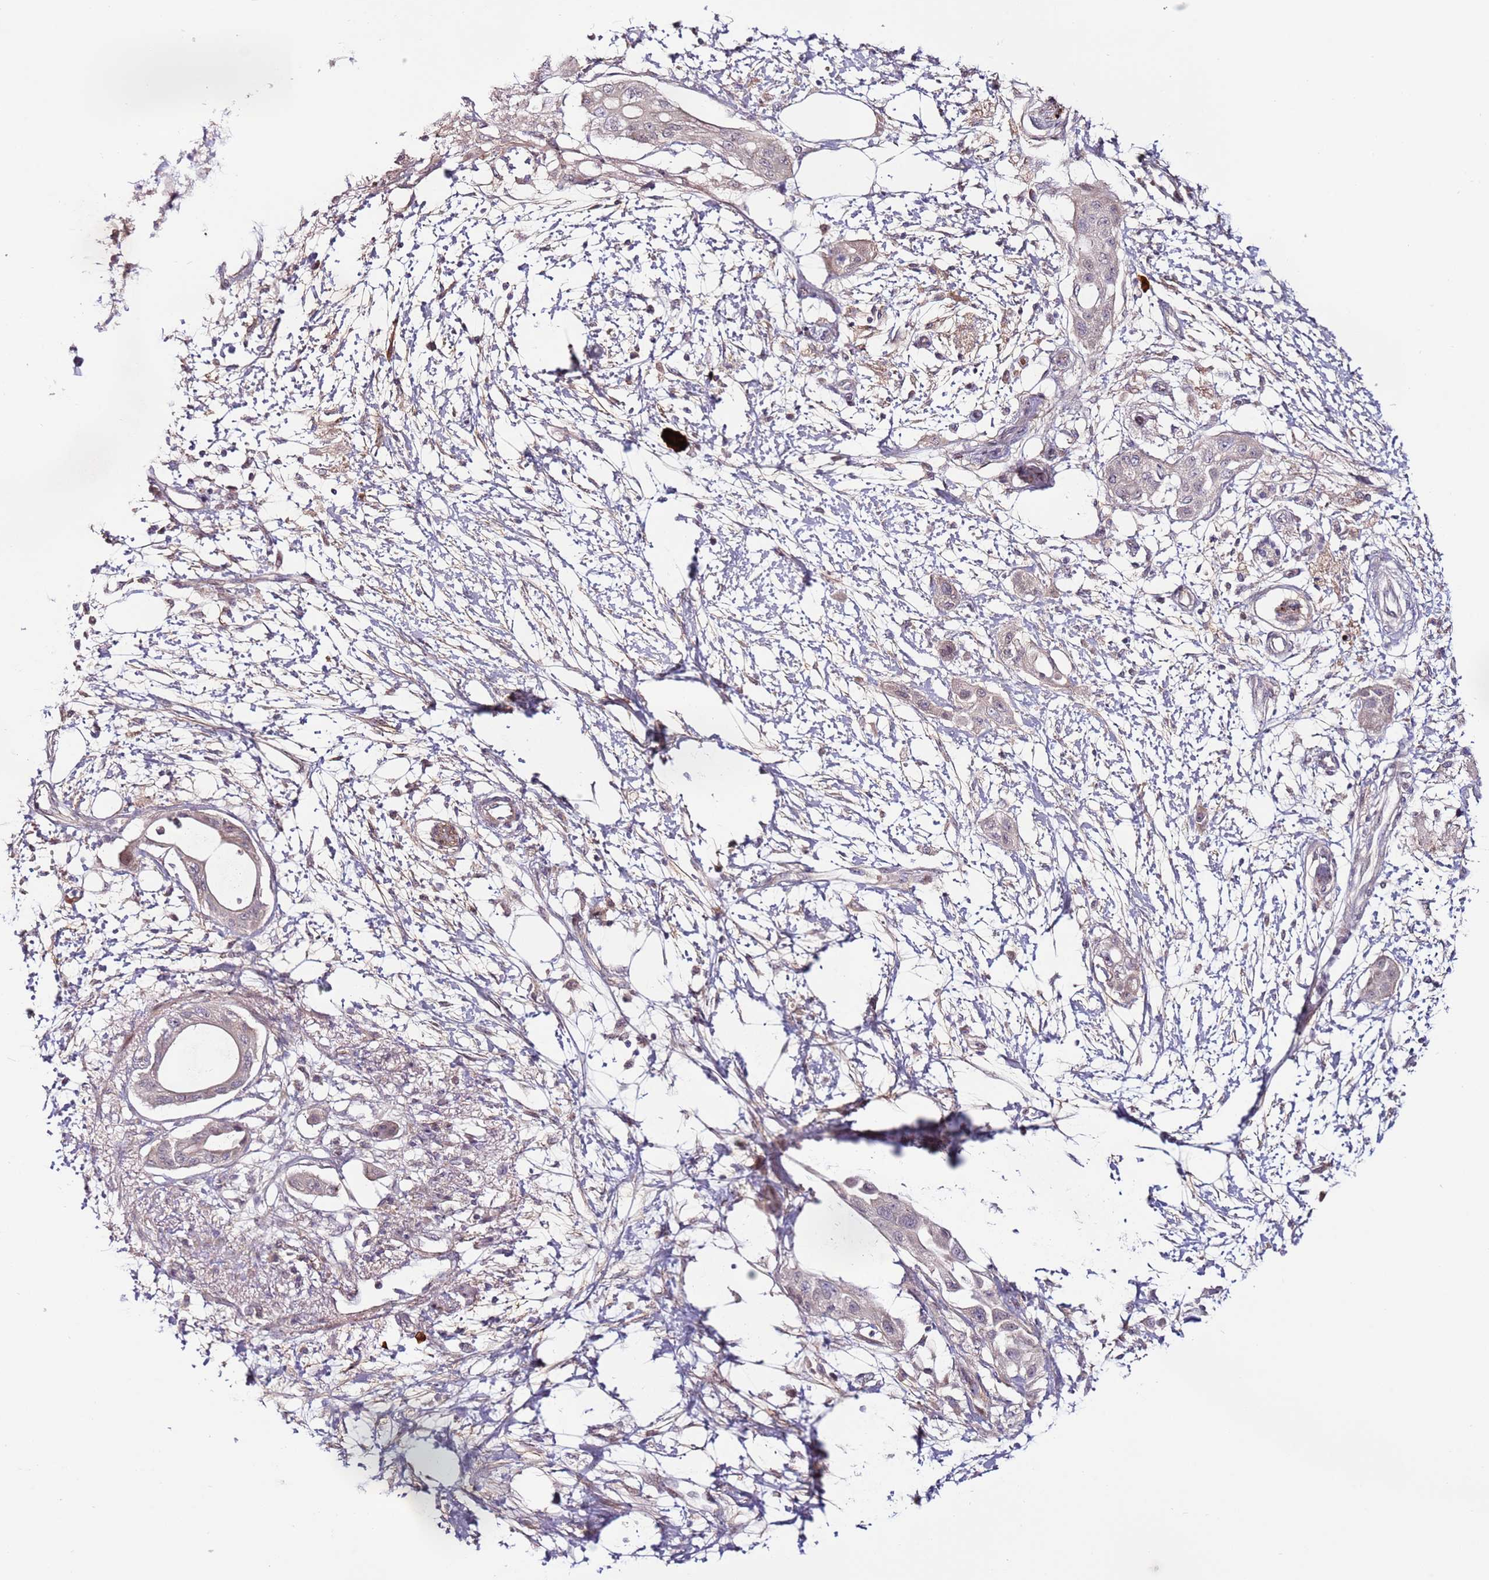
{"staining": {"intensity": "negative", "quantity": "none", "location": "none"}, "tissue": "pancreatic cancer", "cell_type": "Tumor cells", "image_type": "cancer", "snomed": [{"axis": "morphology", "description": "Adenocarcinoma, NOS"}, {"axis": "topography", "description": "Pancreas"}], "caption": "This is an immunohistochemistry micrograph of adenocarcinoma (pancreatic). There is no expression in tumor cells.", "gene": "MTG2", "patient": {"sex": "male", "age": 68}}